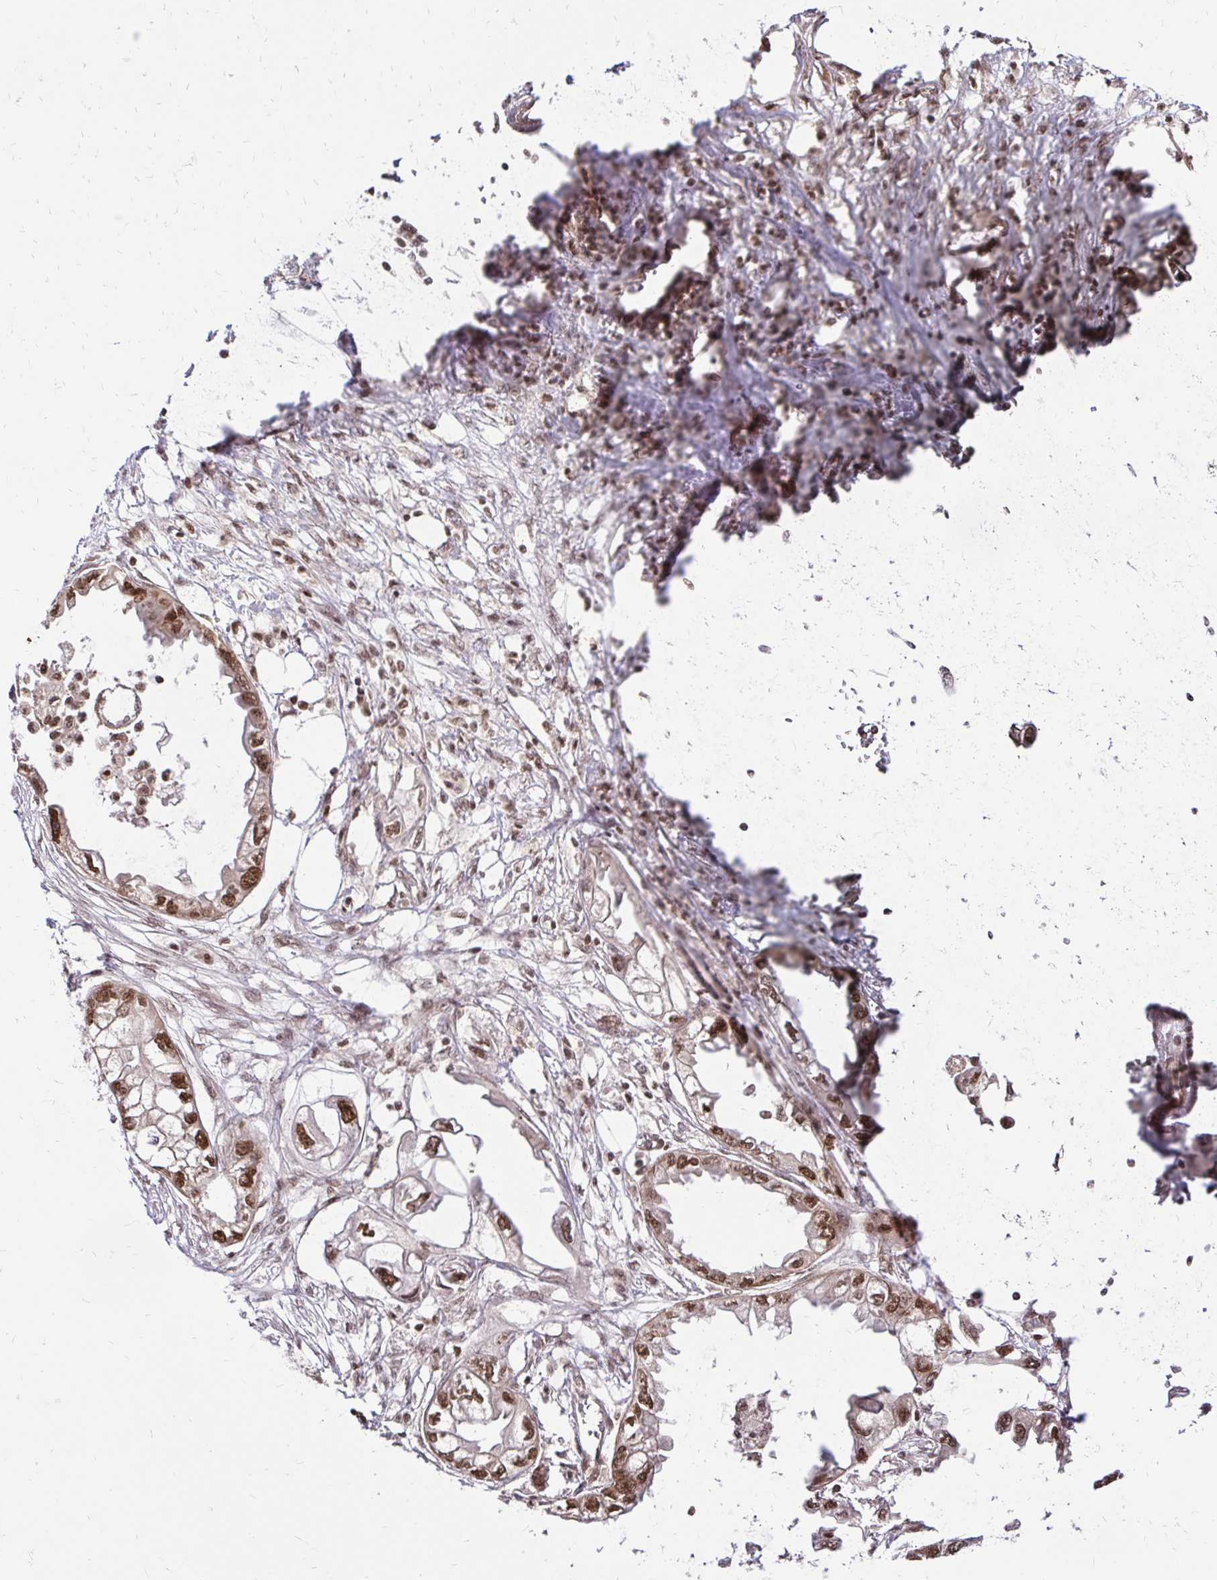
{"staining": {"intensity": "moderate", "quantity": ">75%", "location": "nuclear"}, "tissue": "endometrial cancer", "cell_type": "Tumor cells", "image_type": "cancer", "snomed": [{"axis": "morphology", "description": "Adenocarcinoma, NOS"}, {"axis": "morphology", "description": "Adenocarcinoma, metastatic, NOS"}, {"axis": "topography", "description": "Adipose tissue"}, {"axis": "topography", "description": "Endometrium"}], "caption": "Immunohistochemical staining of human endometrial cancer (adenocarcinoma) reveals medium levels of moderate nuclear protein staining in about >75% of tumor cells. The protein of interest is stained brown, and the nuclei are stained in blue (DAB (3,3'-diaminobenzidine) IHC with brightfield microscopy, high magnification).", "gene": "GLYR1", "patient": {"sex": "female", "age": 67}}